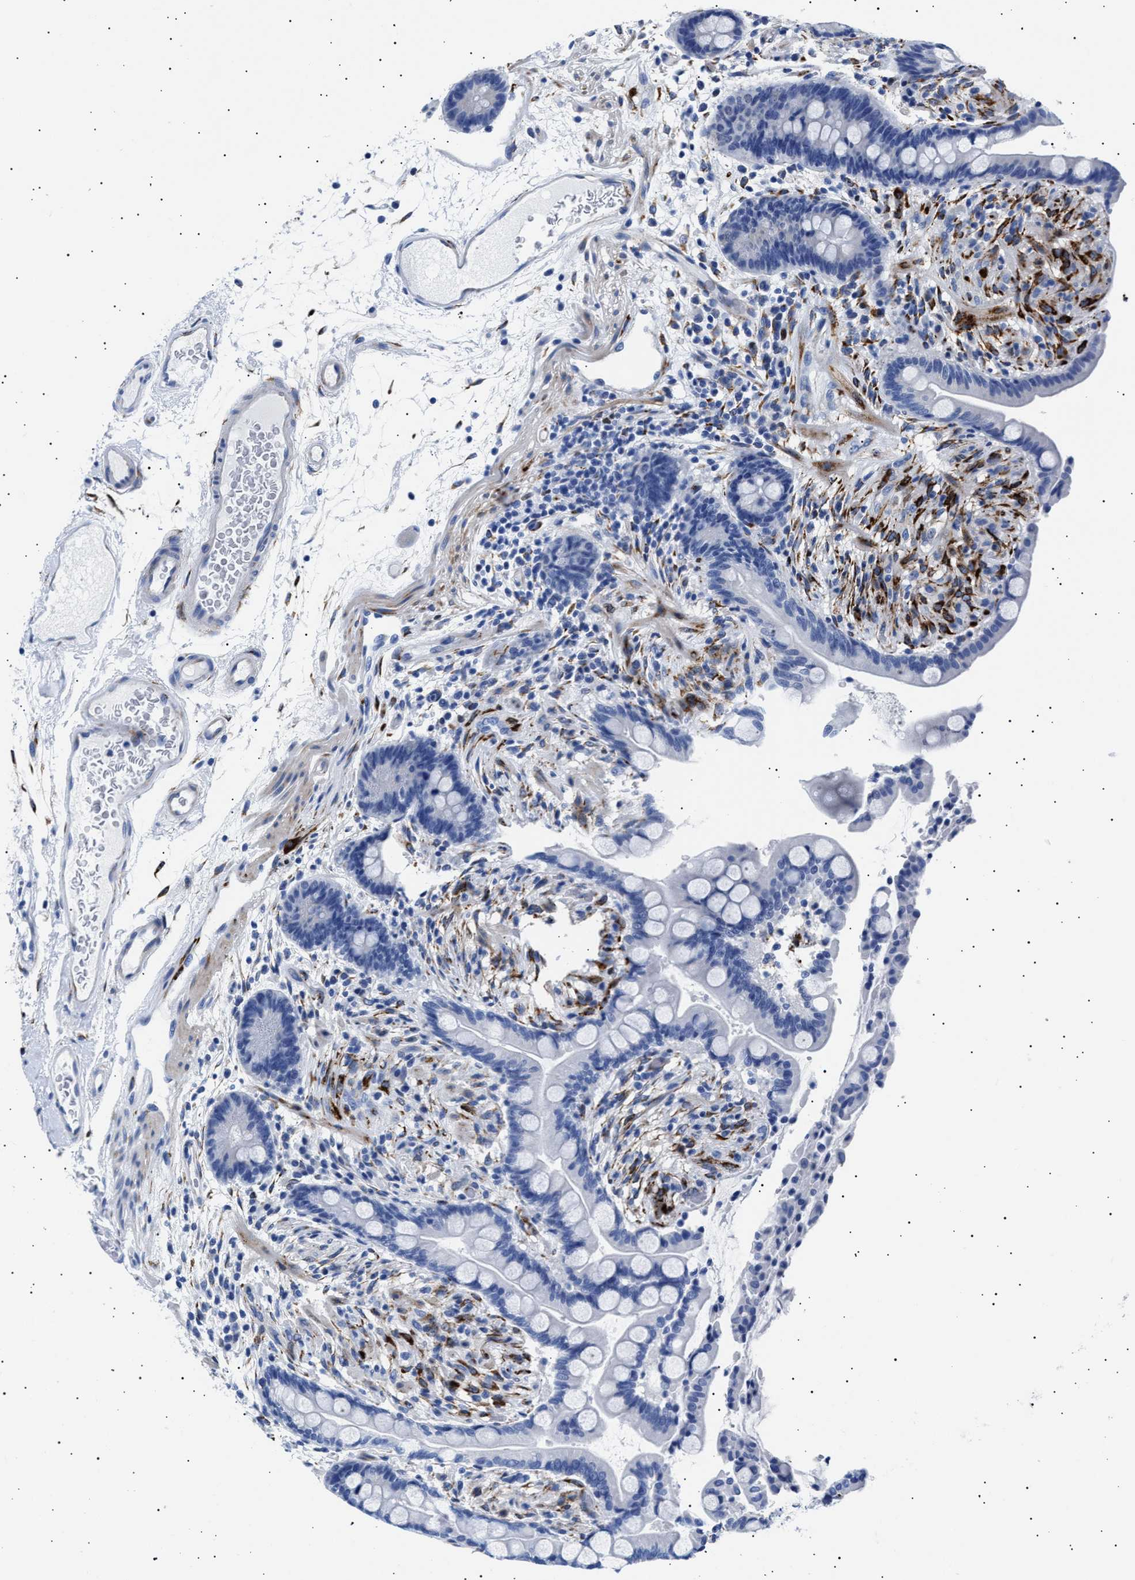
{"staining": {"intensity": "weak", "quantity": "<25%", "location": "cytoplasmic/membranous"}, "tissue": "colon", "cell_type": "Endothelial cells", "image_type": "normal", "snomed": [{"axis": "morphology", "description": "Normal tissue, NOS"}, {"axis": "topography", "description": "Colon"}], "caption": "High magnification brightfield microscopy of unremarkable colon stained with DAB (brown) and counterstained with hematoxylin (blue): endothelial cells show no significant staining.", "gene": "HEMGN", "patient": {"sex": "male", "age": 73}}